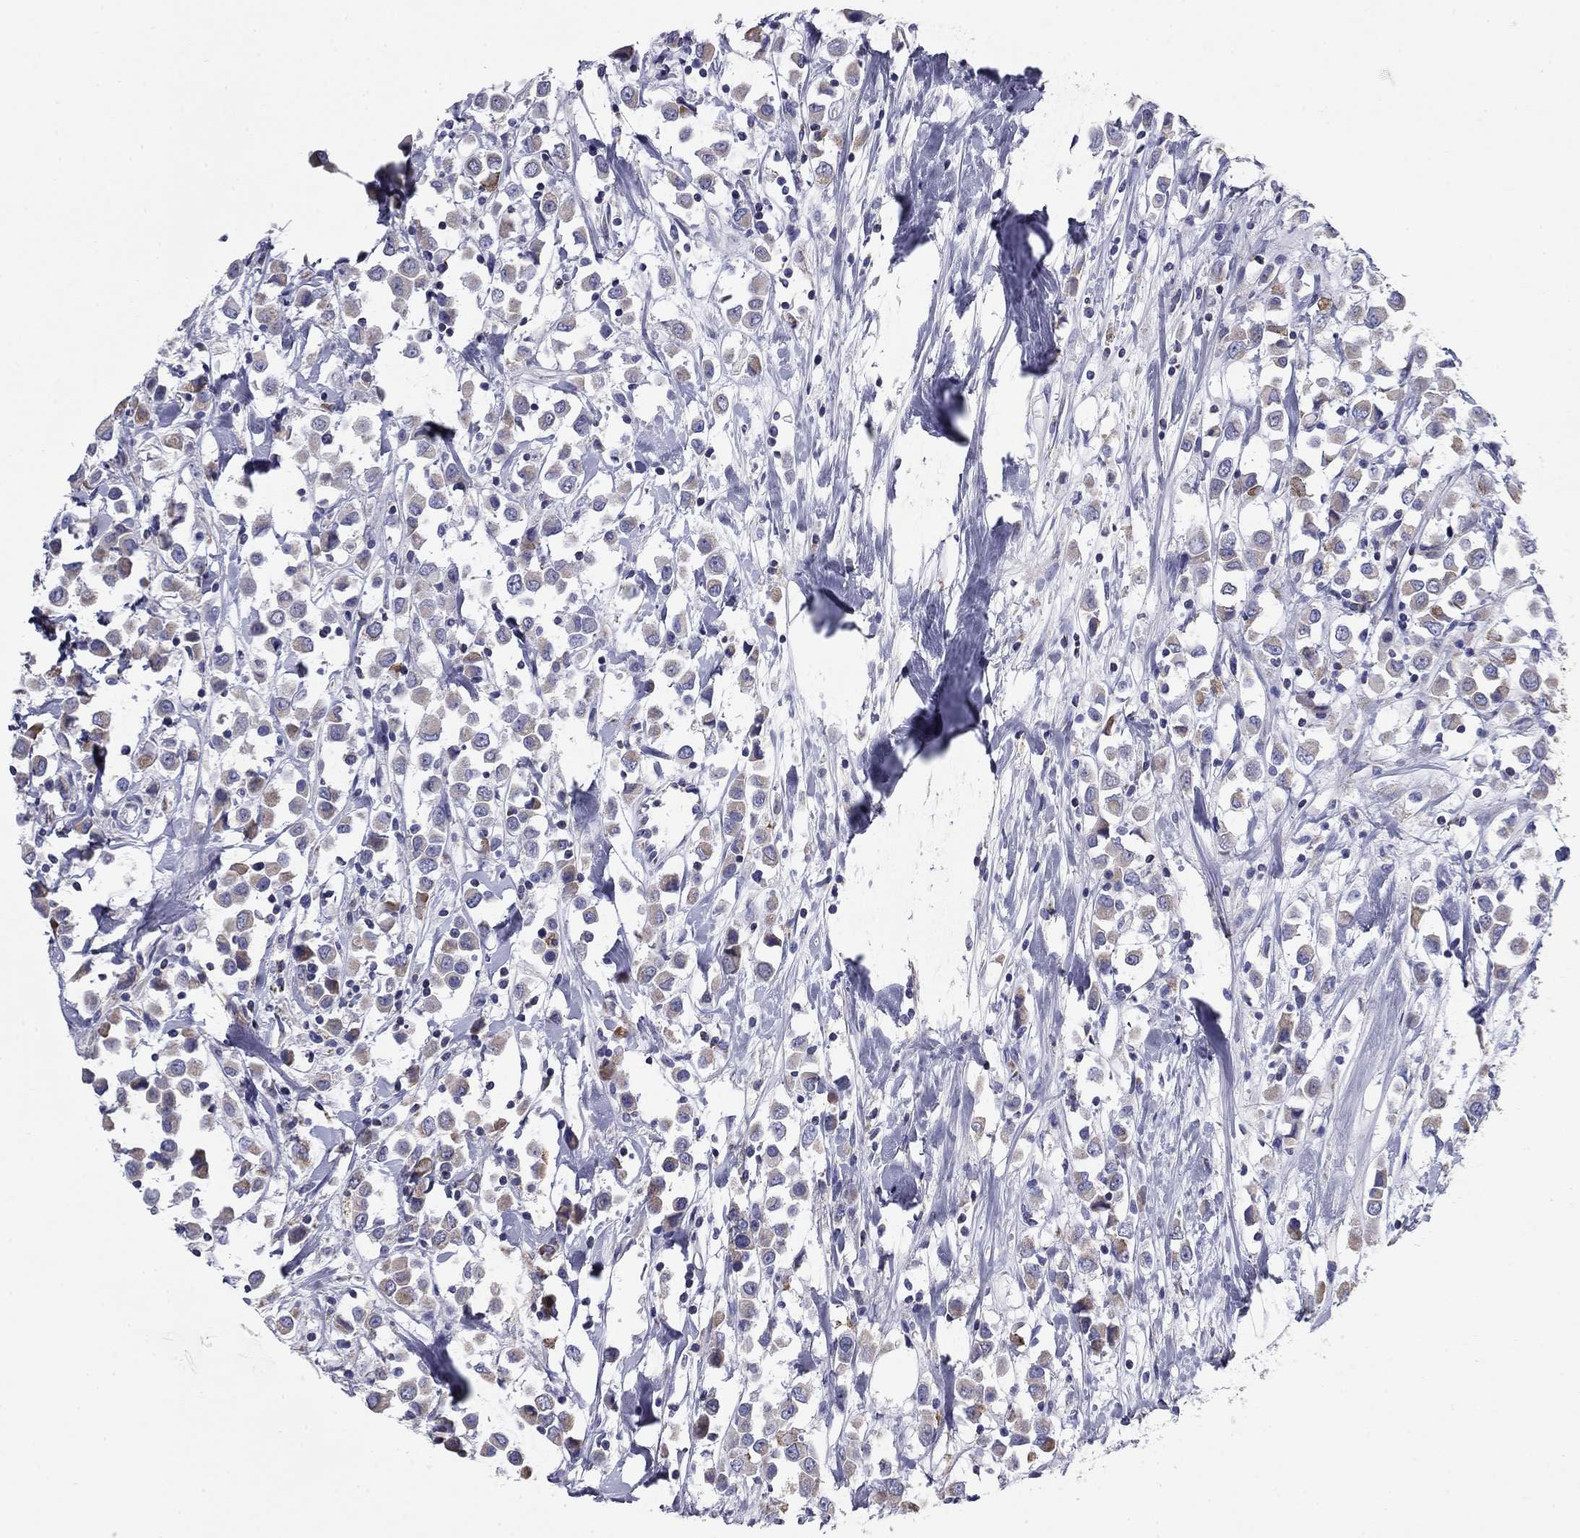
{"staining": {"intensity": "weak", "quantity": "25%-75%", "location": "cytoplasmic/membranous"}, "tissue": "breast cancer", "cell_type": "Tumor cells", "image_type": "cancer", "snomed": [{"axis": "morphology", "description": "Duct carcinoma"}, {"axis": "topography", "description": "Breast"}], "caption": "This micrograph exhibits breast intraductal carcinoma stained with immunohistochemistry (IHC) to label a protein in brown. The cytoplasmic/membranous of tumor cells show weak positivity for the protein. Nuclei are counter-stained blue.", "gene": "NDUFA4L2", "patient": {"sex": "female", "age": 61}}